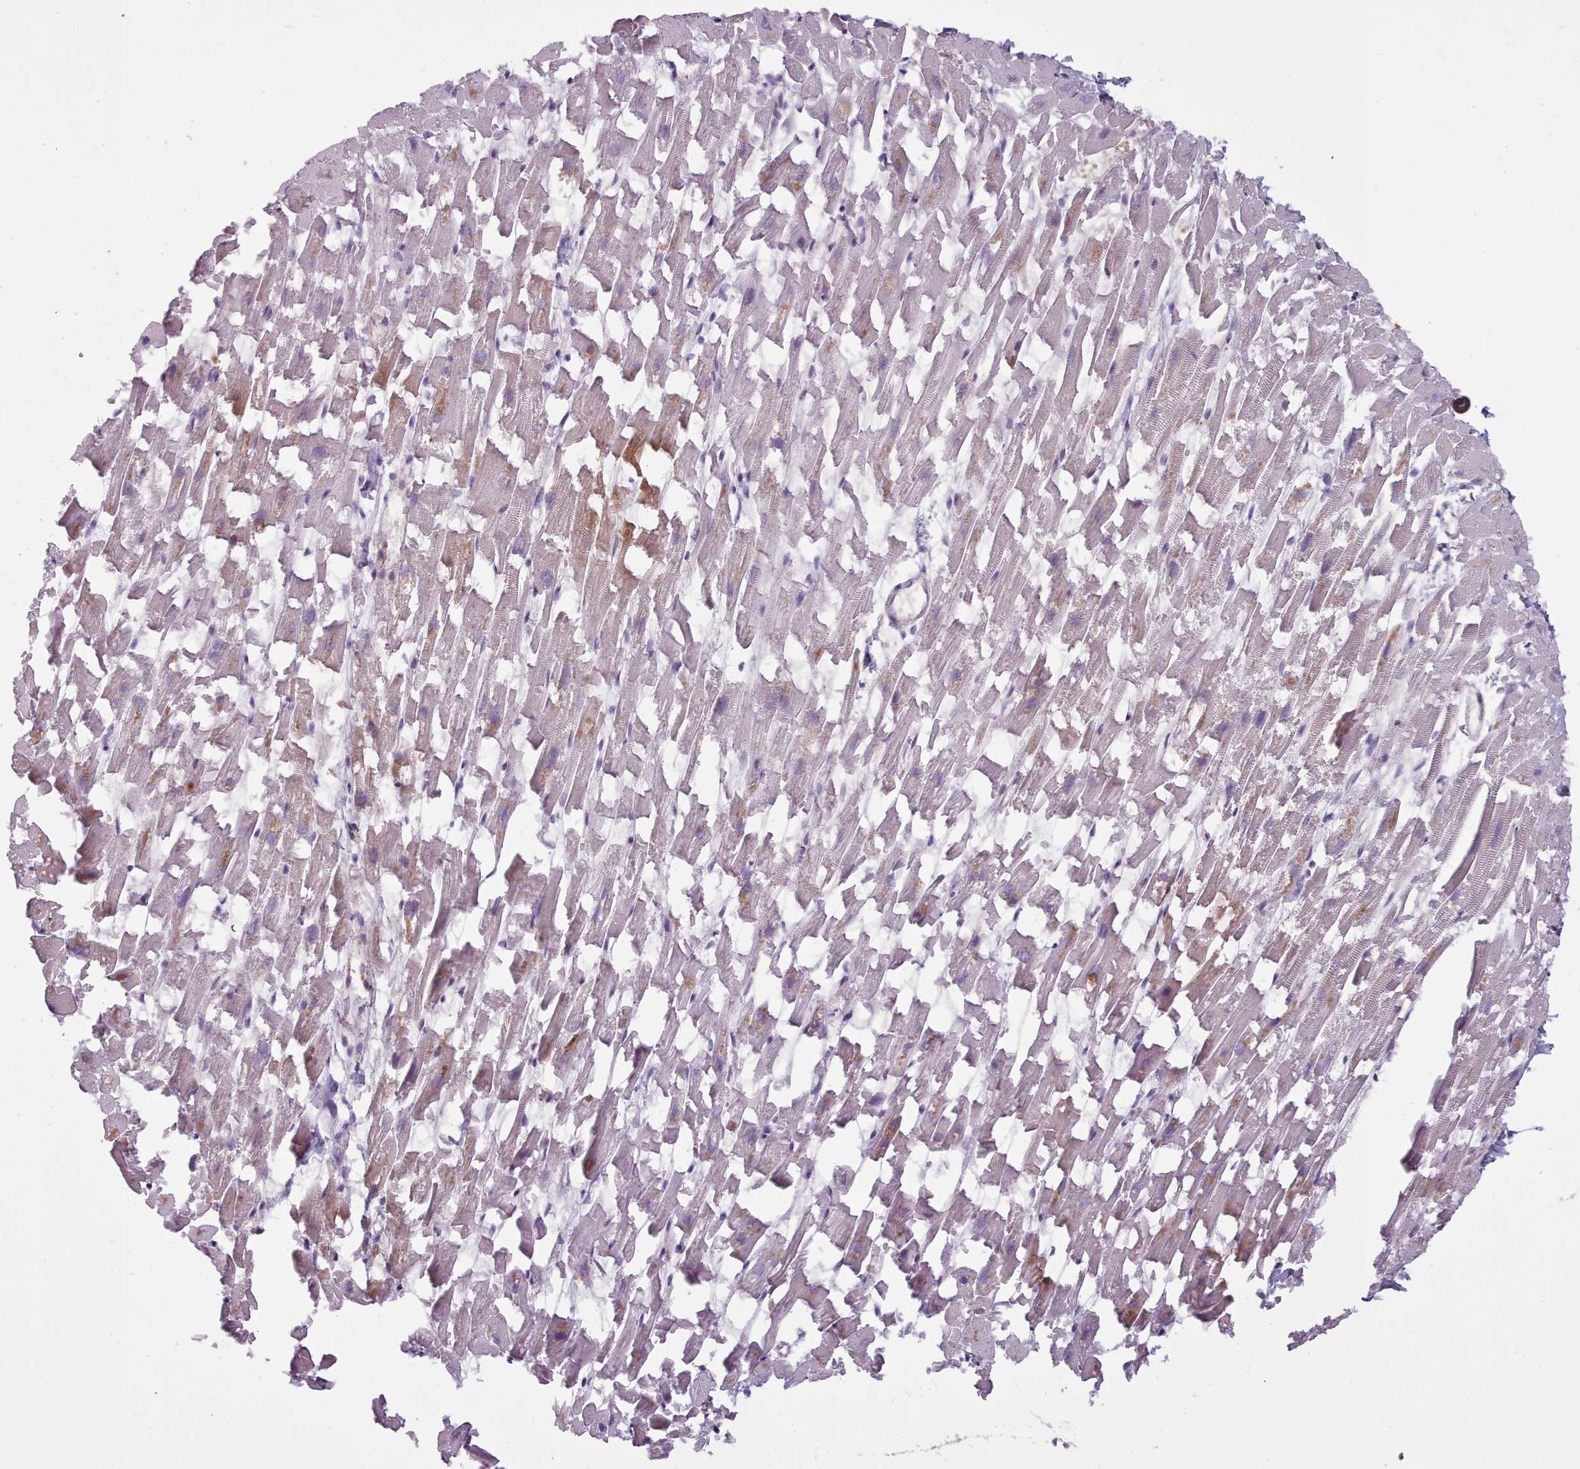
{"staining": {"intensity": "moderate", "quantity": "<25%", "location": "cytoplasmic/membranous"}, "tissue": "heart muscle", "cell_type": "Cardiomyocytes", "image_type": "normal", "snomed": [{"axis": "morphology", "description": "Normal tissue, NOS"}, {"axis": "topography", "description": "Heart"}], "caption": "Immunohistochemistry (IHC) (DAB) staining of normal heart muscle displays moderate cytoplasmic/membranous protein expression in approximately <25% of cardiomyocytes. Ihc stains the protein in brown and the nuclei are stained blue.", "gene": "NDST2", "patient": {"sex": "female", "age": 64}}